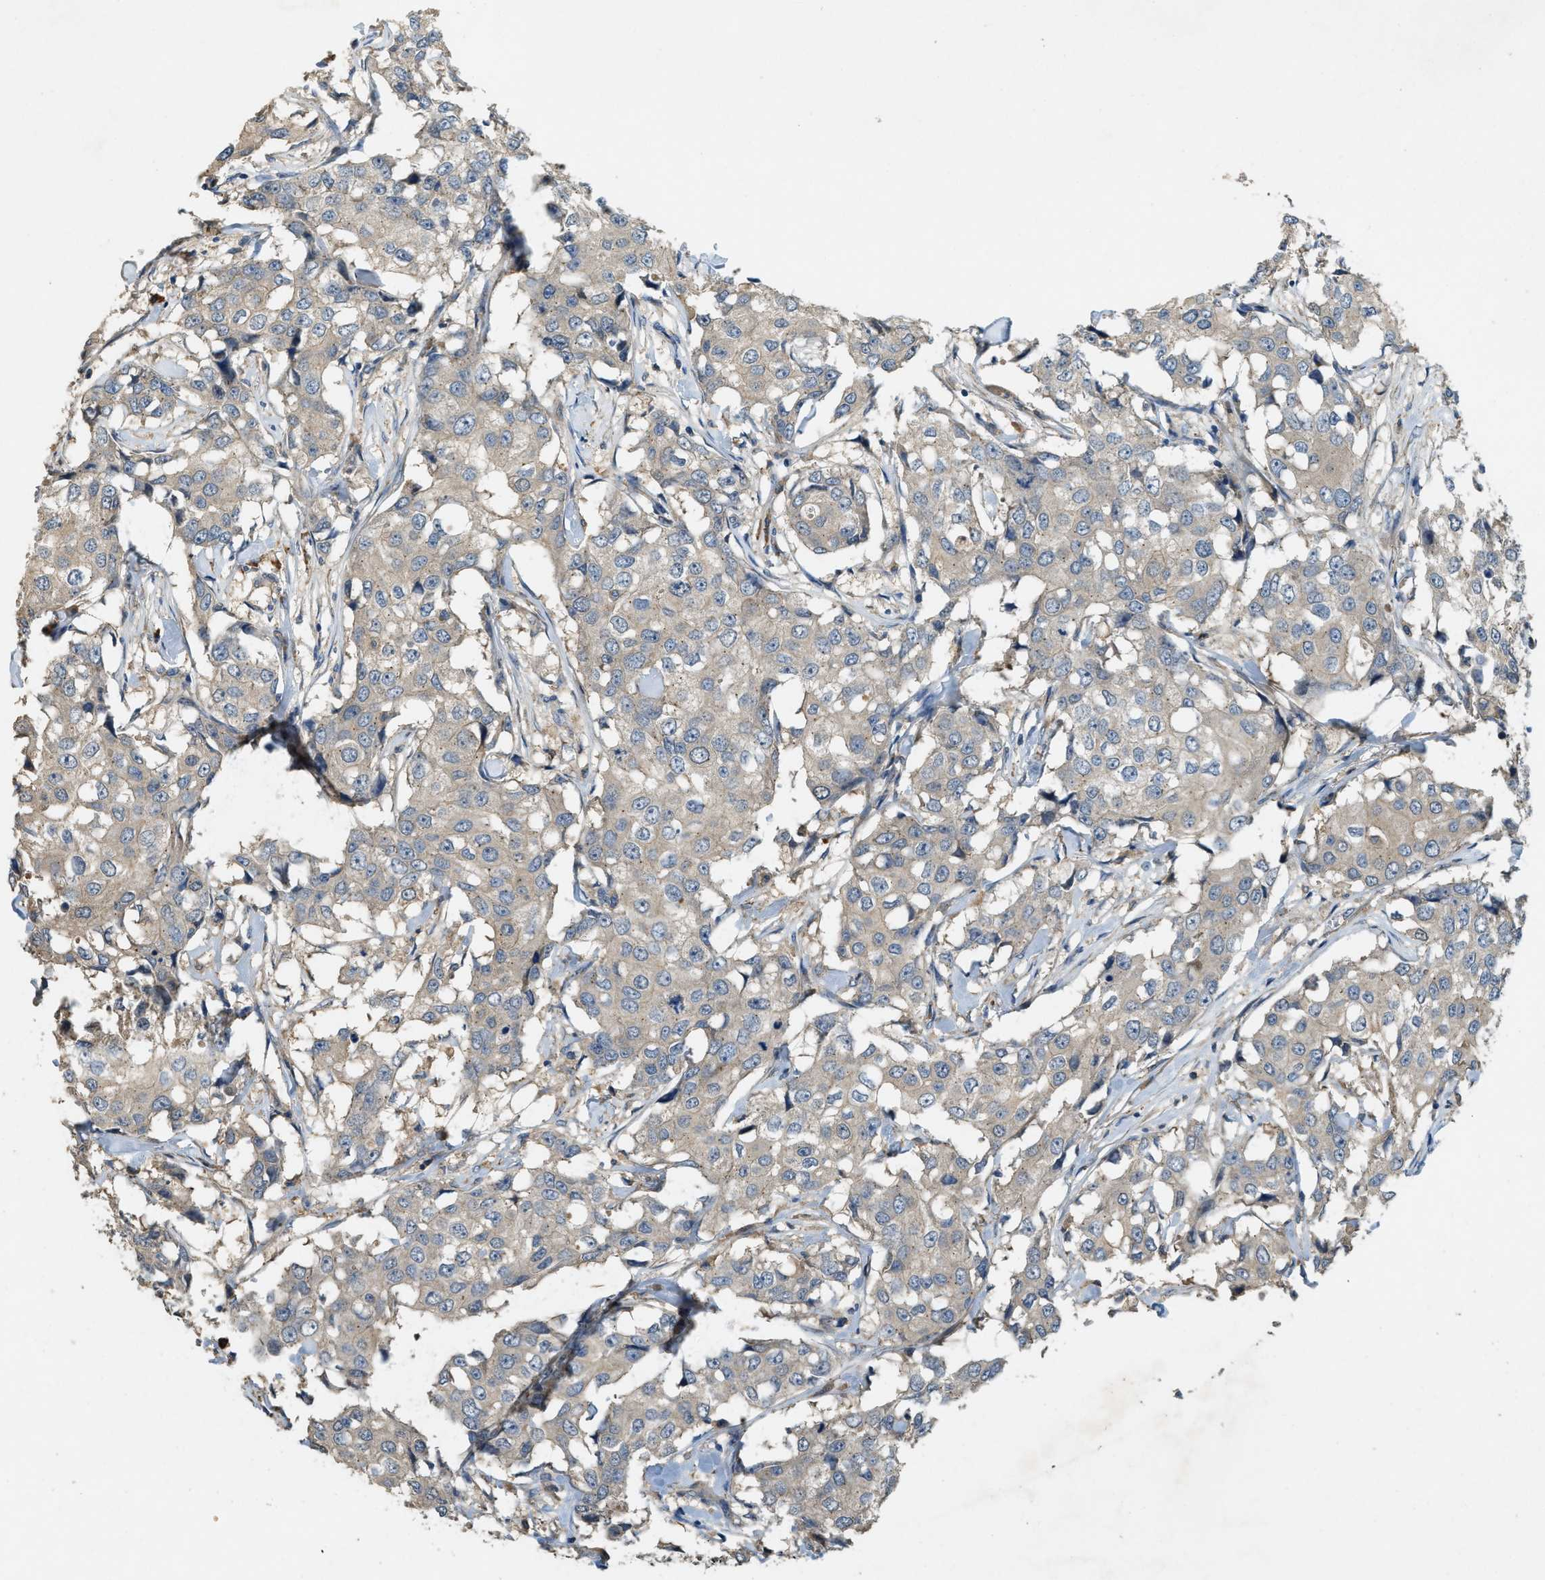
{"staining": {"intensity": "weak", "quantity": ">75%", "location": "cytoplasmic/membranous"}, "tissue": "breast cancer", "cell_type": "Tumor cells", "image_type": "cancer", "snomed": [{"axis": "morphology", "description": "Duct carcinoma"}, {"axis": "topography", "description": "Breast"}], "caption": "Weak cytoplasmic/membranous protein positivity is identified in about >75% of tumor cells in breast intraductal carcinoma. (Brightfield microscopy of DAB IHC at high magnification).", "gene": "CFLAR", "patient": {"sex": "female", "age": 27}}